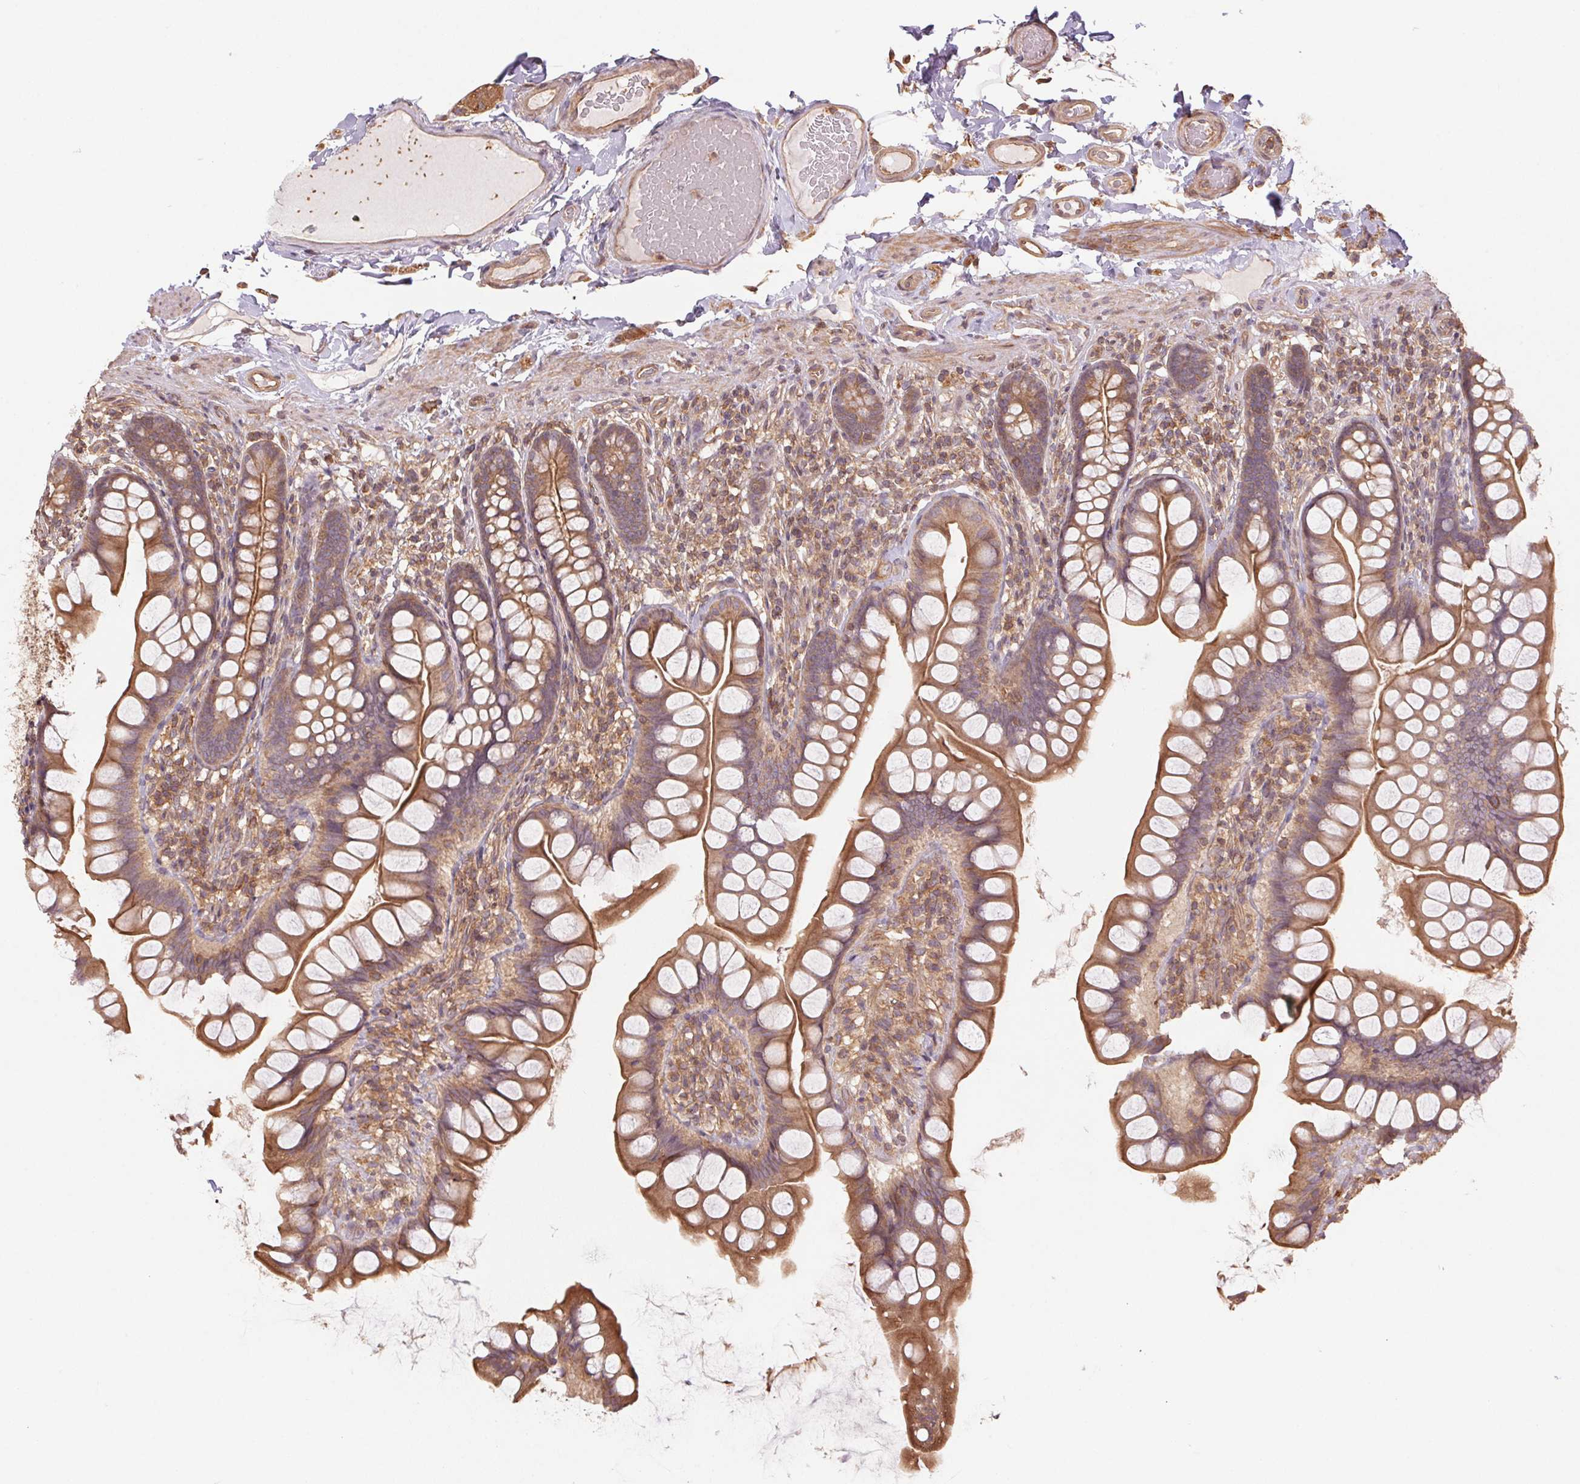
{"staining": {"intensity": "moderate", "quantity": ">75%", "location": "cytoplasmic/membranous"}, "tissue": "small intestine", "cell_type": "Glandular cells", "image_type": "normal", "snomed": [{"axis": "morphology", "description": "Normal tissue, NOS"}, {"axis": "topography", "description": "Small intestine"}], "caption": "A high-resolution histopathology image shows immunohistochemistry (IHC) staining of unremarkable small intestine, which demonstrates moderate cytoplasmic/membranous staining in about >75% of glandular cells. (brown staining indicates protein expression, while blue staining denotes nuclei).", "gene": "TUBA1A", "patient": {"sex": "male", "age": 70}}